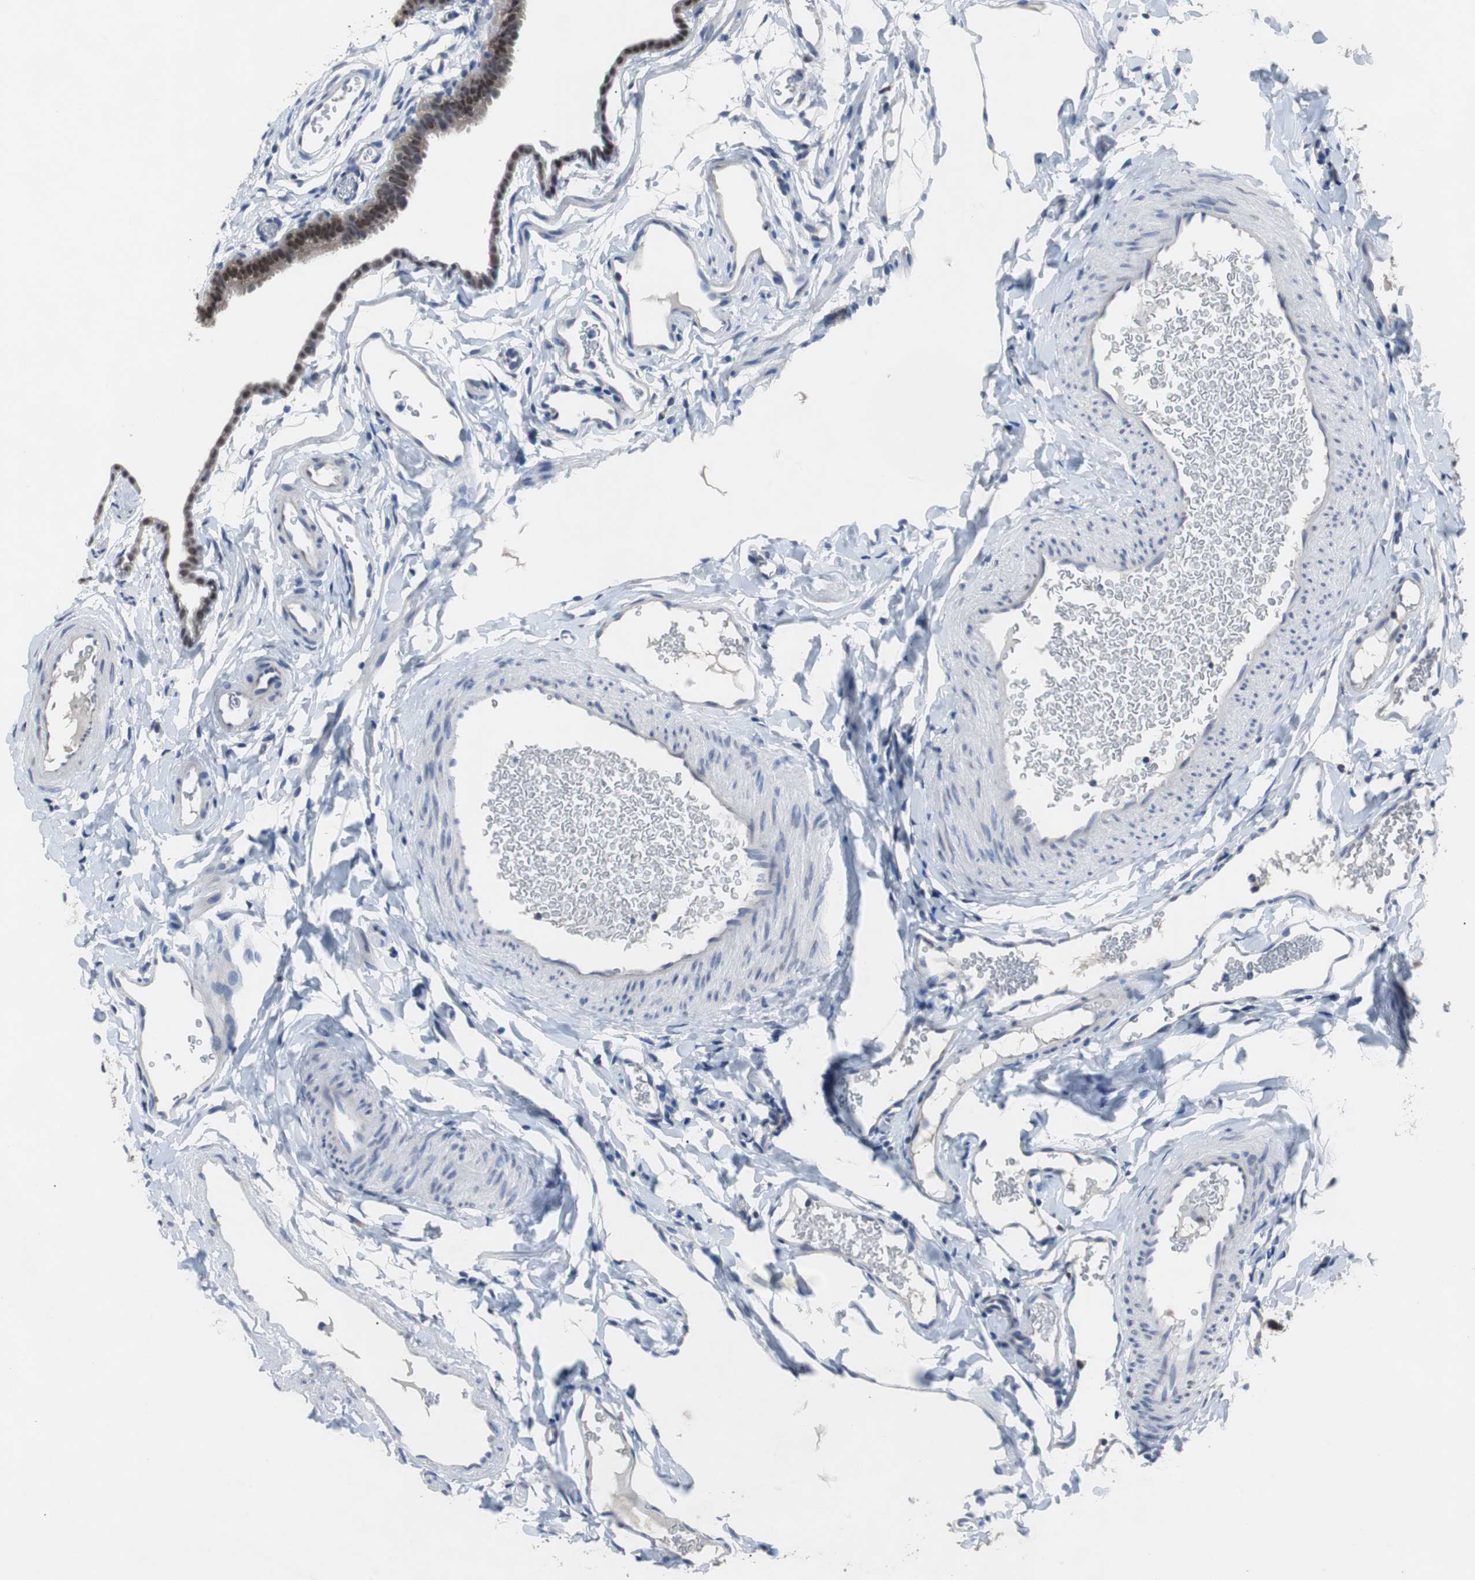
{"staining": {"intensity": "moderate", "quantity": "25%-75%", "location": "nuclear"}, "tissue": "fallopian tube", "cell_type": "Glandular cells", "image_type": "normal", "snomed": [{"axis": "morphology", "description": "Normal tissue, NOS"}, {"axis": "topography", "description": "Fallopian tube"}, {"axis": "topography", "description": "Placenta"}], "caption": "The photomicrograph reveals staining of normal fallopian tube, revealing moderate nuclear protein positivity (brown color) within glandular cells. The protein of interest is shown in brown color, while the nuclei are stained blue.", "gene": "RBM47", "patient": {"sex": "female", "age": 34}}